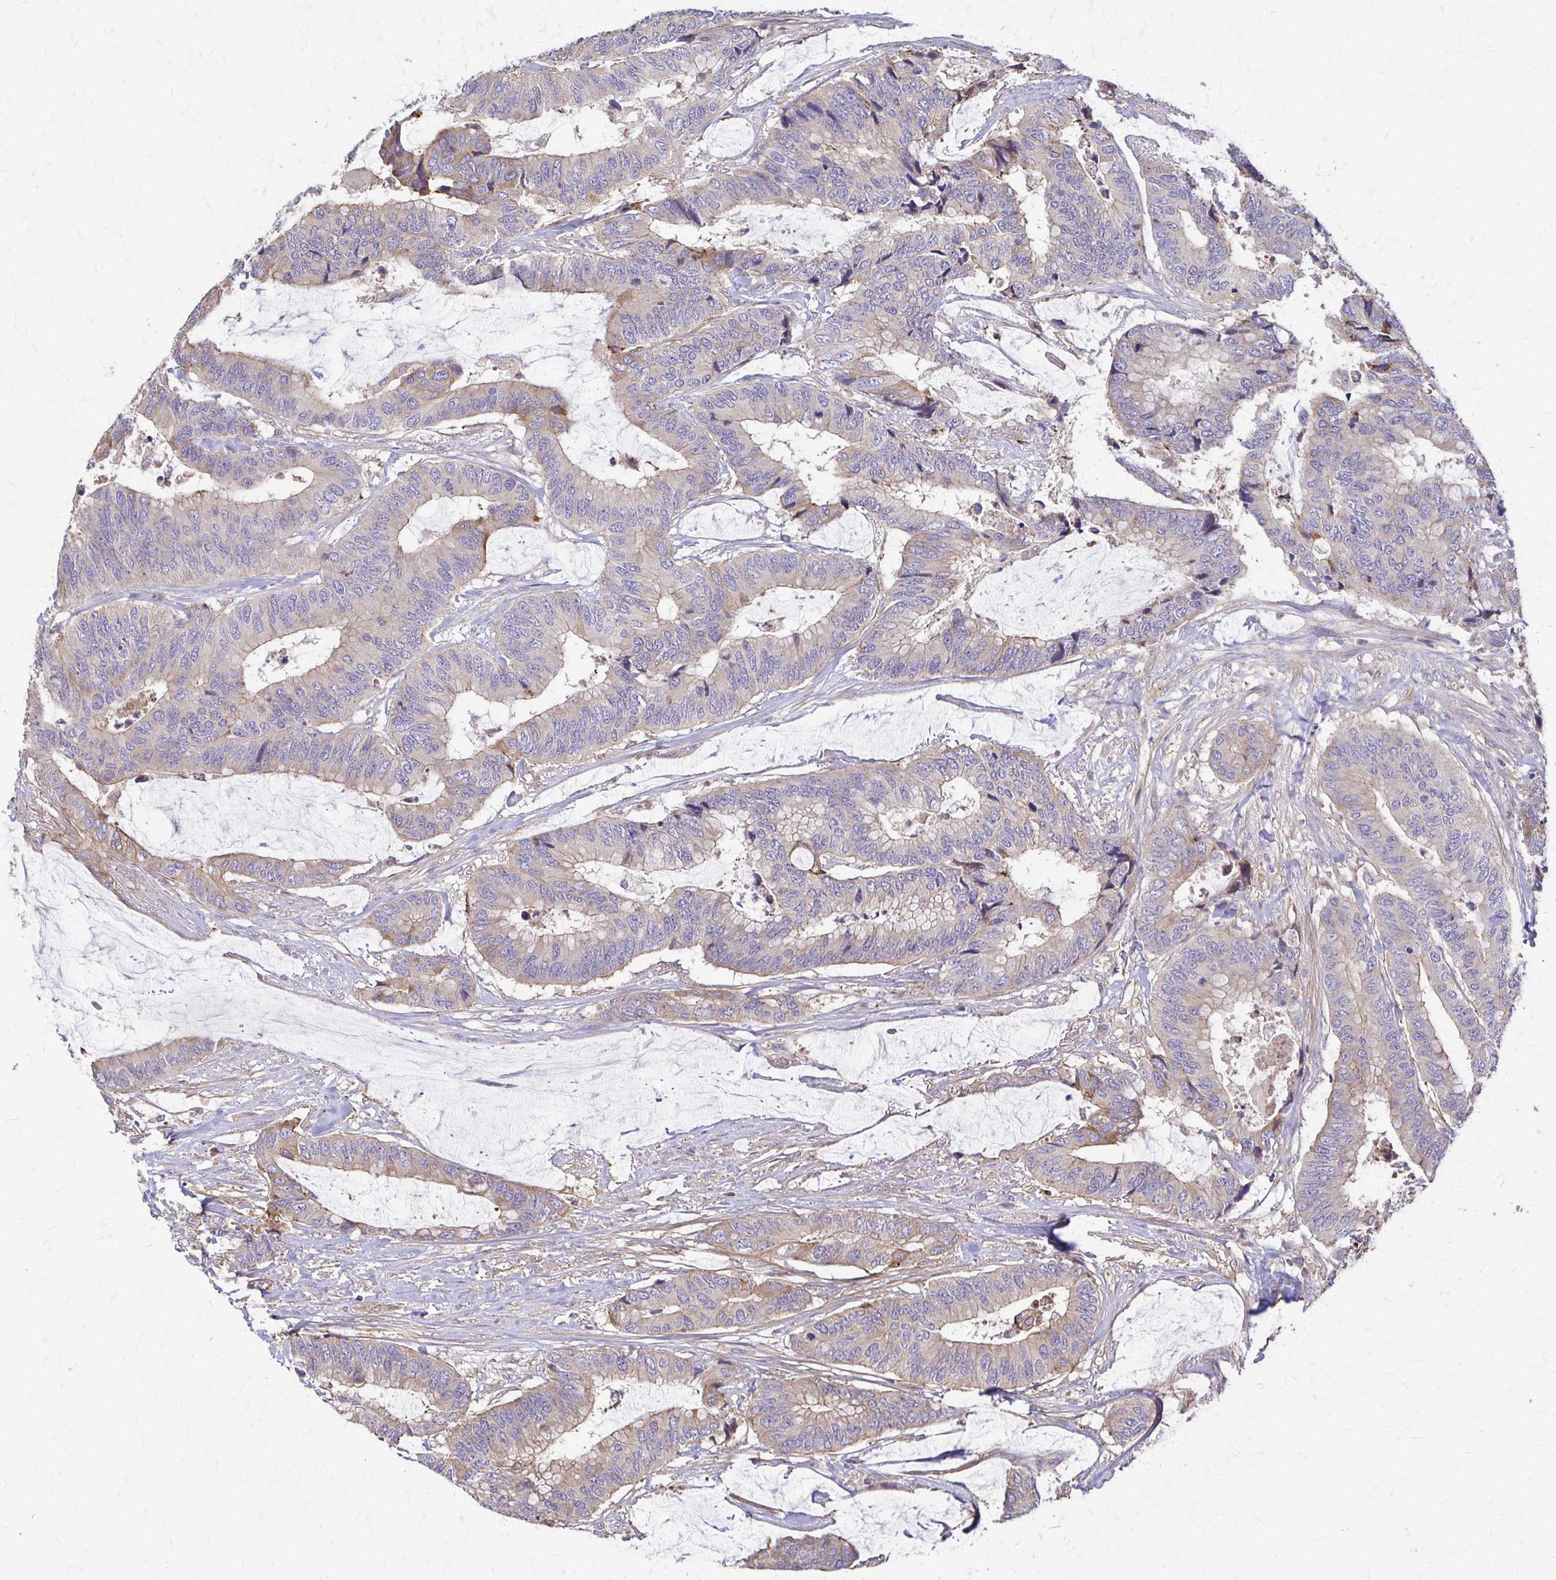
{"staining": {"intensity": "weak", "quantity": "<25%", "location": "cytoplasmic/membranous"}, "tissue": "colorectal cancer", "cell_type": "Tumor cells", "image_type": "cancer", "snomed": [{"axis": "morphology", "description": "Adenocarcinoma, NOS"}, {"axis": "topography", "description": "Rectum"}], "caption": "Image shows no protein positivity in tumor cells of colorectal cancer (adenocarcinoma) tissue.", "gene": "DSP", "patient": {"sex": "female", "age": 59}}